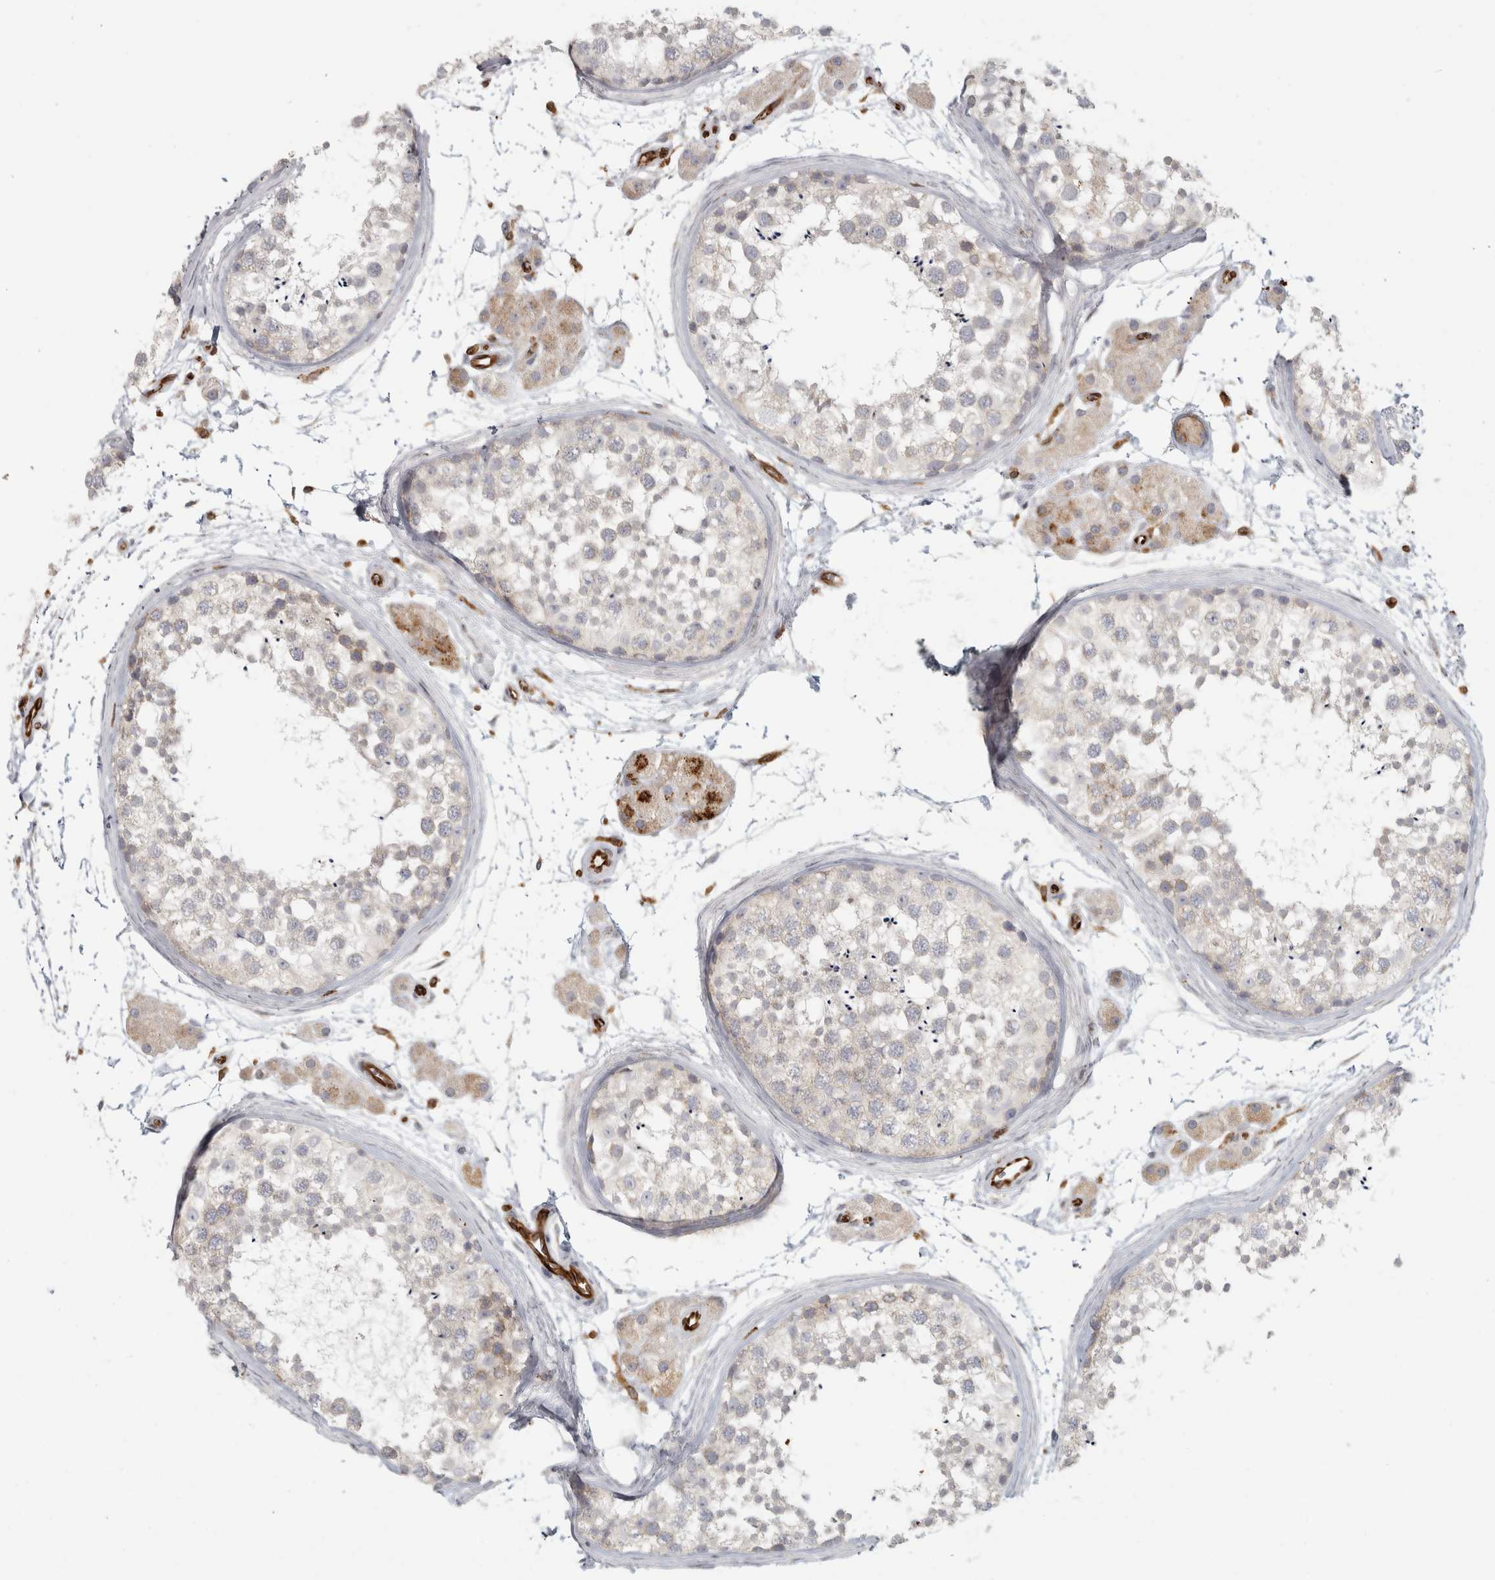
{"staining": {"intensity": "weak", "quantity": "<25%", "location": "cytoplasmic/membranous"}, "tissue": "testis", "cell_type": "Cells in seminiferous ducts", "image_type": "normal", "snomed": [{"axis": "morphology", "description": "Normal tissue, NOS"}, {"axis": "topography", "description": "Testis"}], "caption": "The micrograph exhibits no staining of cells in seminiferous ducts in normal testis.", "gene": "HLA", "patient": {"sex": "male", "age": 56}}